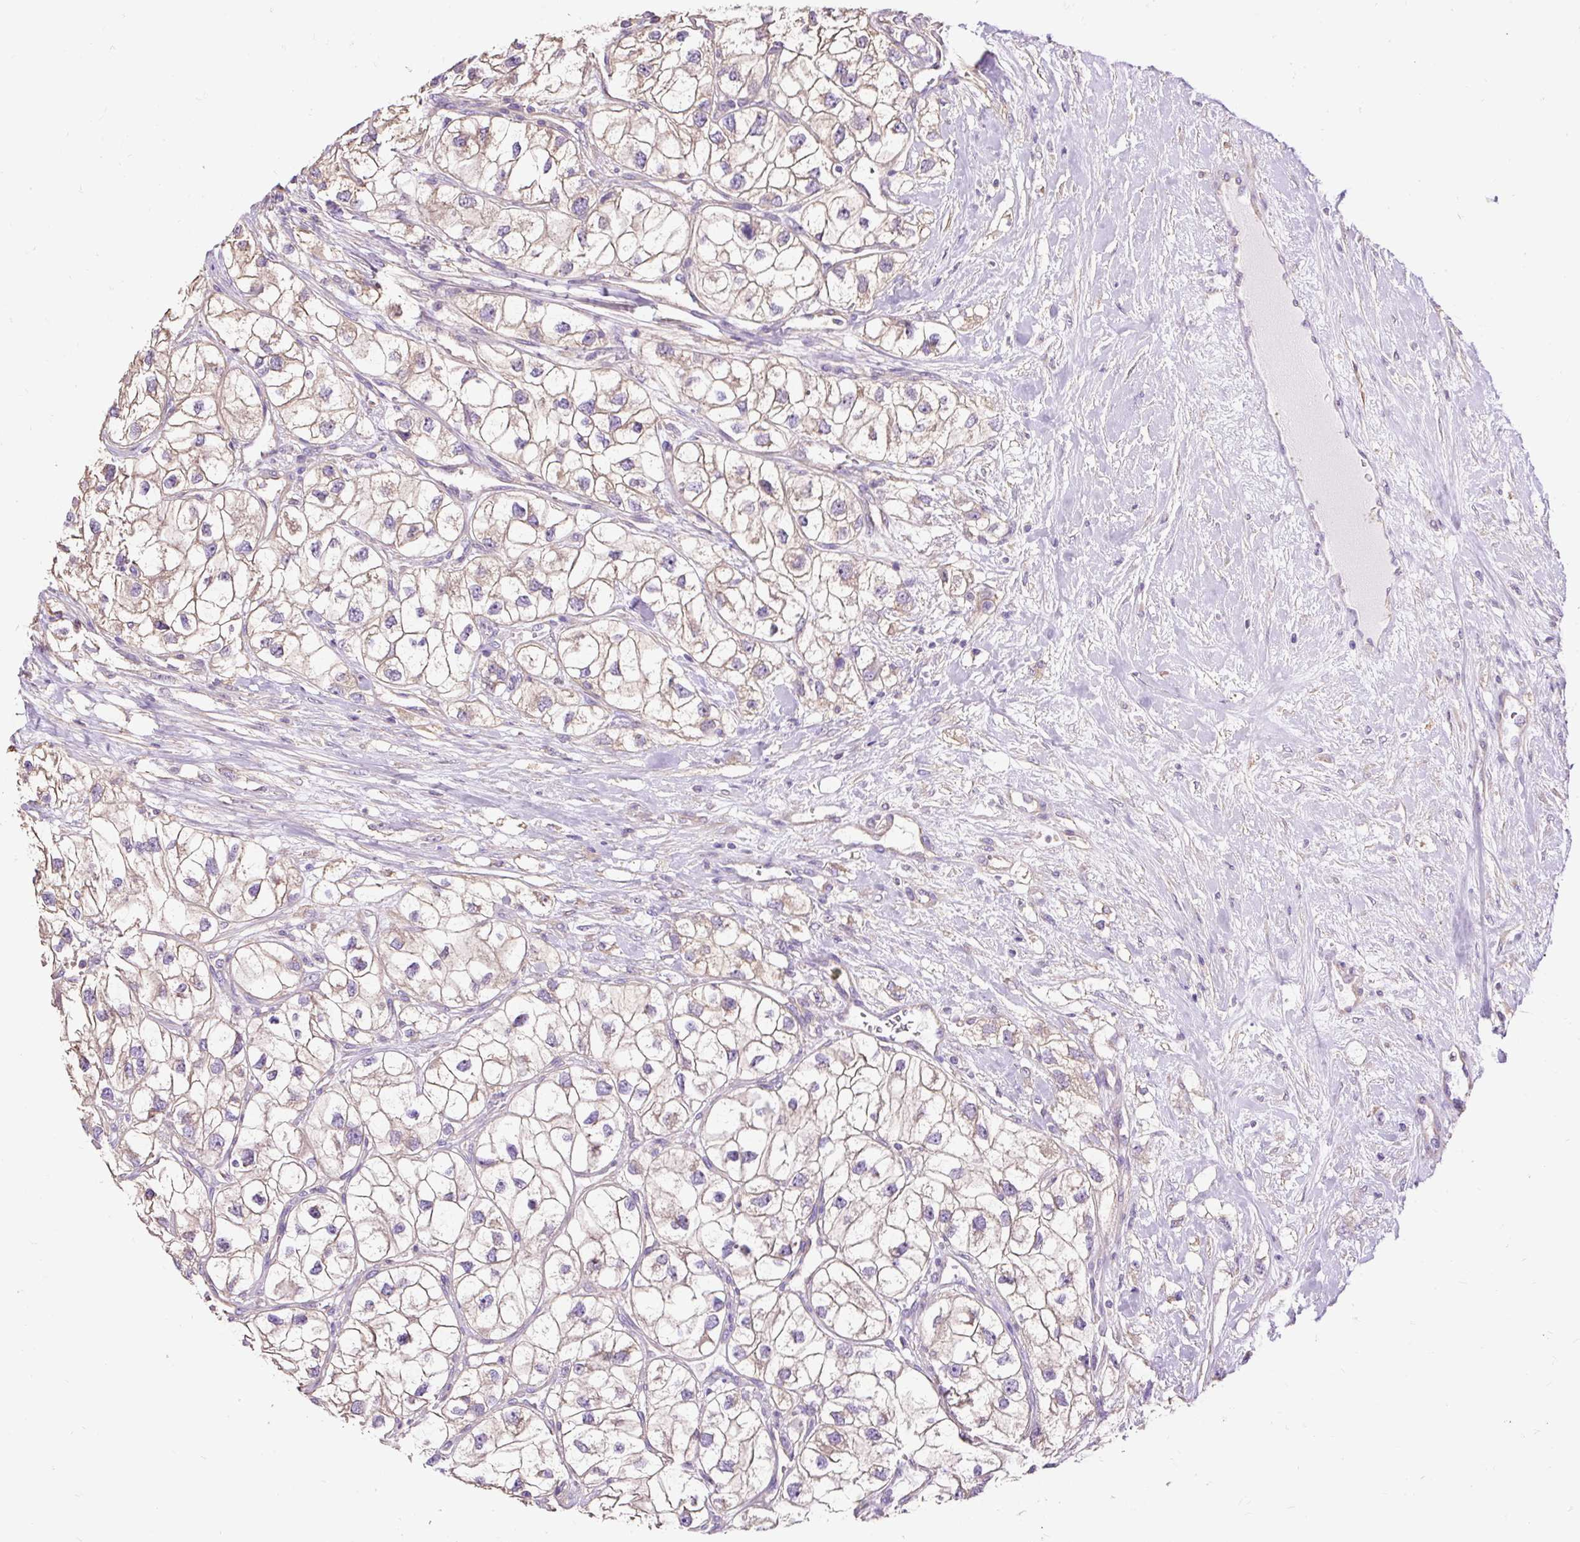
{"staining": {"intensity": "weak", "quantity": "25%-75%", "location": "cytoplasmic/membranous"}, "tissue": "renal cancer", "cell_type": "Tumor cells", "image_type": "cancer", "snomed": [{"axis": "morphology", "description": "Adenocarcinoma, NOS"}, {"axis": "topography", "description": "Kidney"}], "caption": "This micrograph shows immunohistochemistry (IHC) staining of renal cancer (adenocarcinoma), with low weak cytoplasmic/membranous positivity in approximately 25%-75% of tumor cells.", "gene": "PDIA2", "patient": {"sex": "male", "age": 59}}